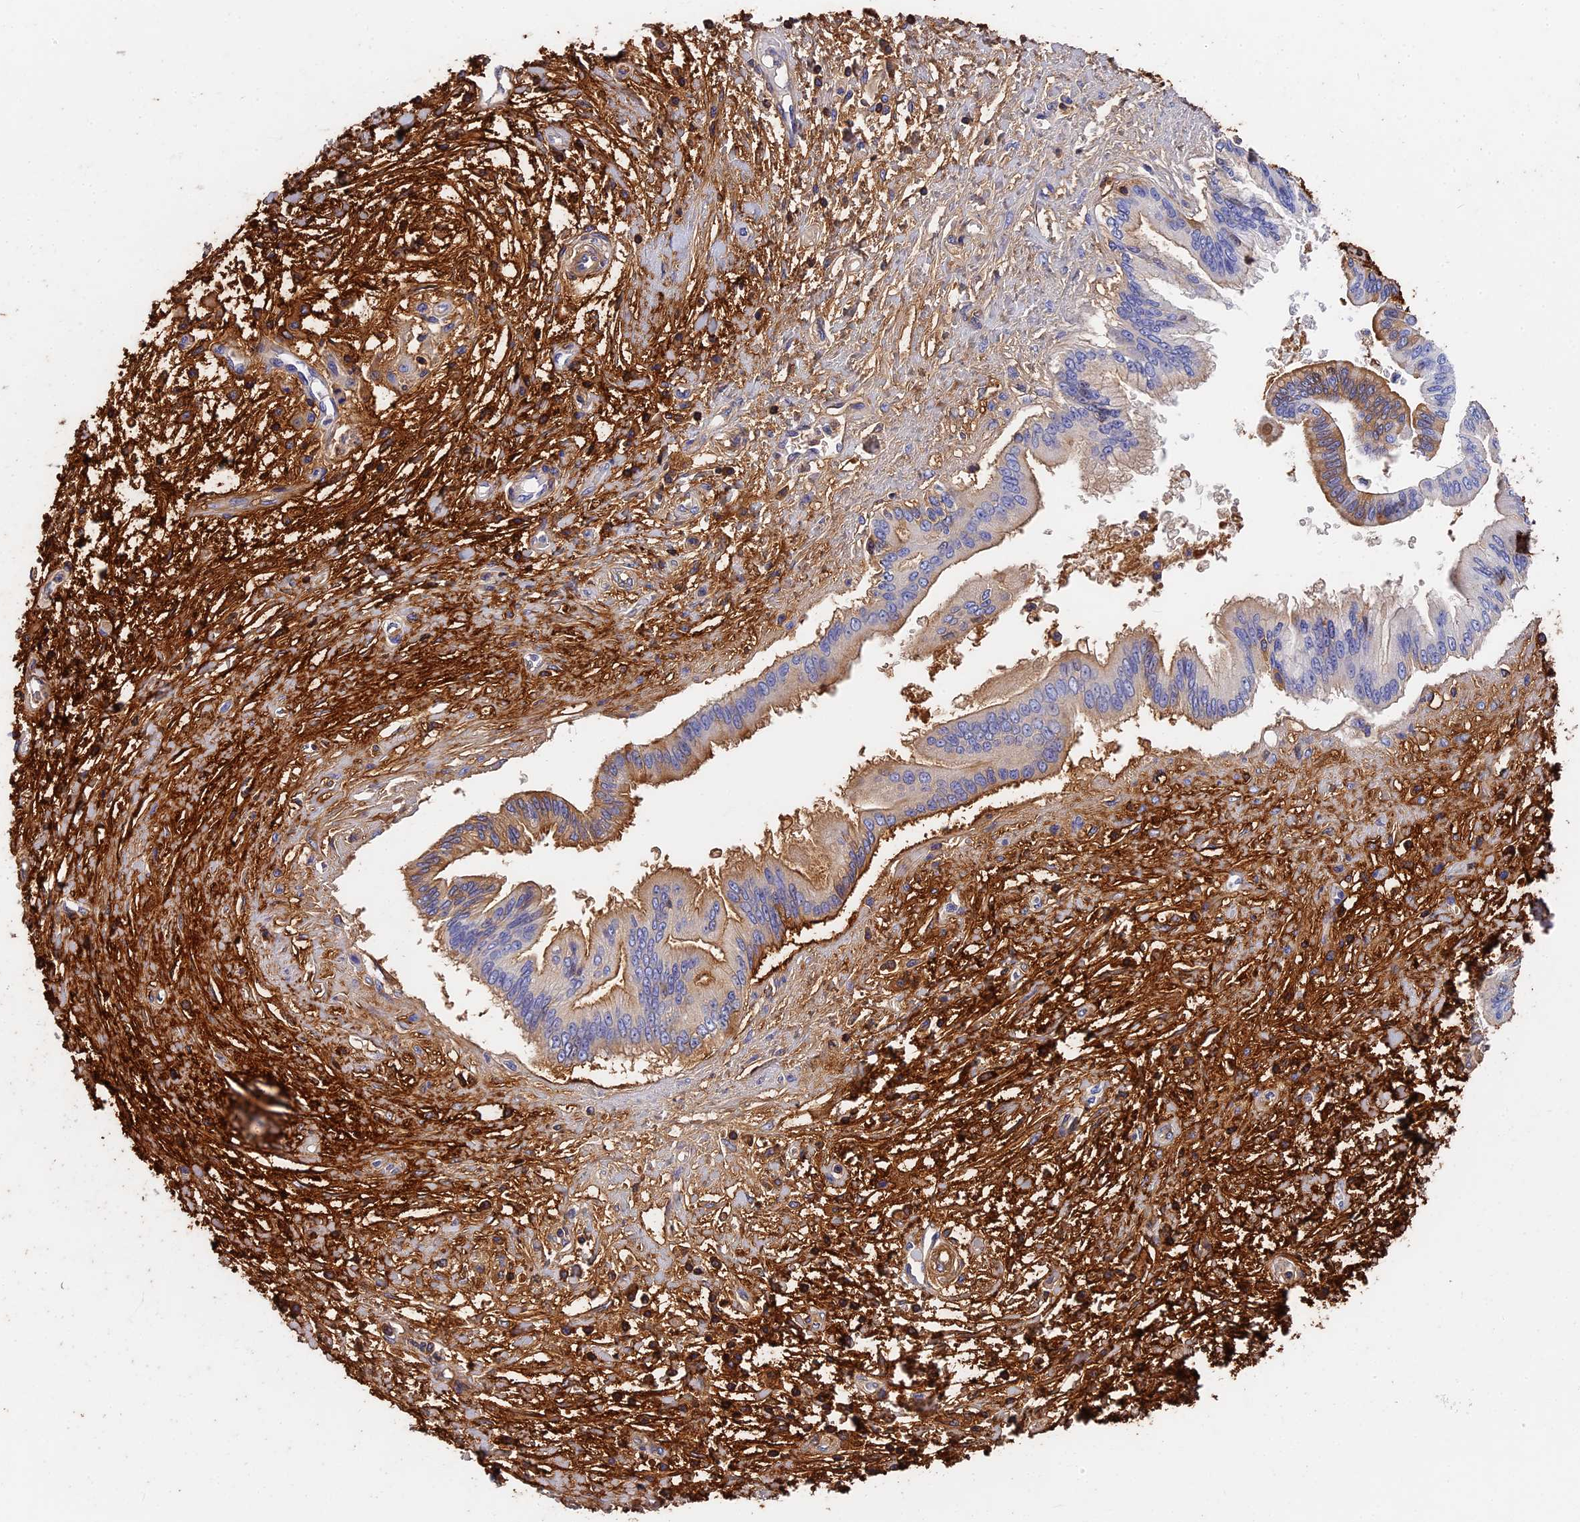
{"staining": {"intensity": "weak", "quantity": "25%-75%", "location": "cytoplasmic/membranous"}, "tissue": "pancreatic cancer", "cell_type": "Tumor cells", "image_type": "cancer", "snomed": [{"axis": "morphology", "description": "Adenocarcinoma, NOS"}, {"axis": "topography", "description": "Pancreas"}], "caption": "Pancreatic cancer (adenocarcinoma) stained with immunohistochemistry (IHC) demonstrates weak cytoplasmic/membranous staining in approximately 25%-75% of tumor cells.", "gene": "ITIH1", "patient": {"sex": "male", "age": 46}}